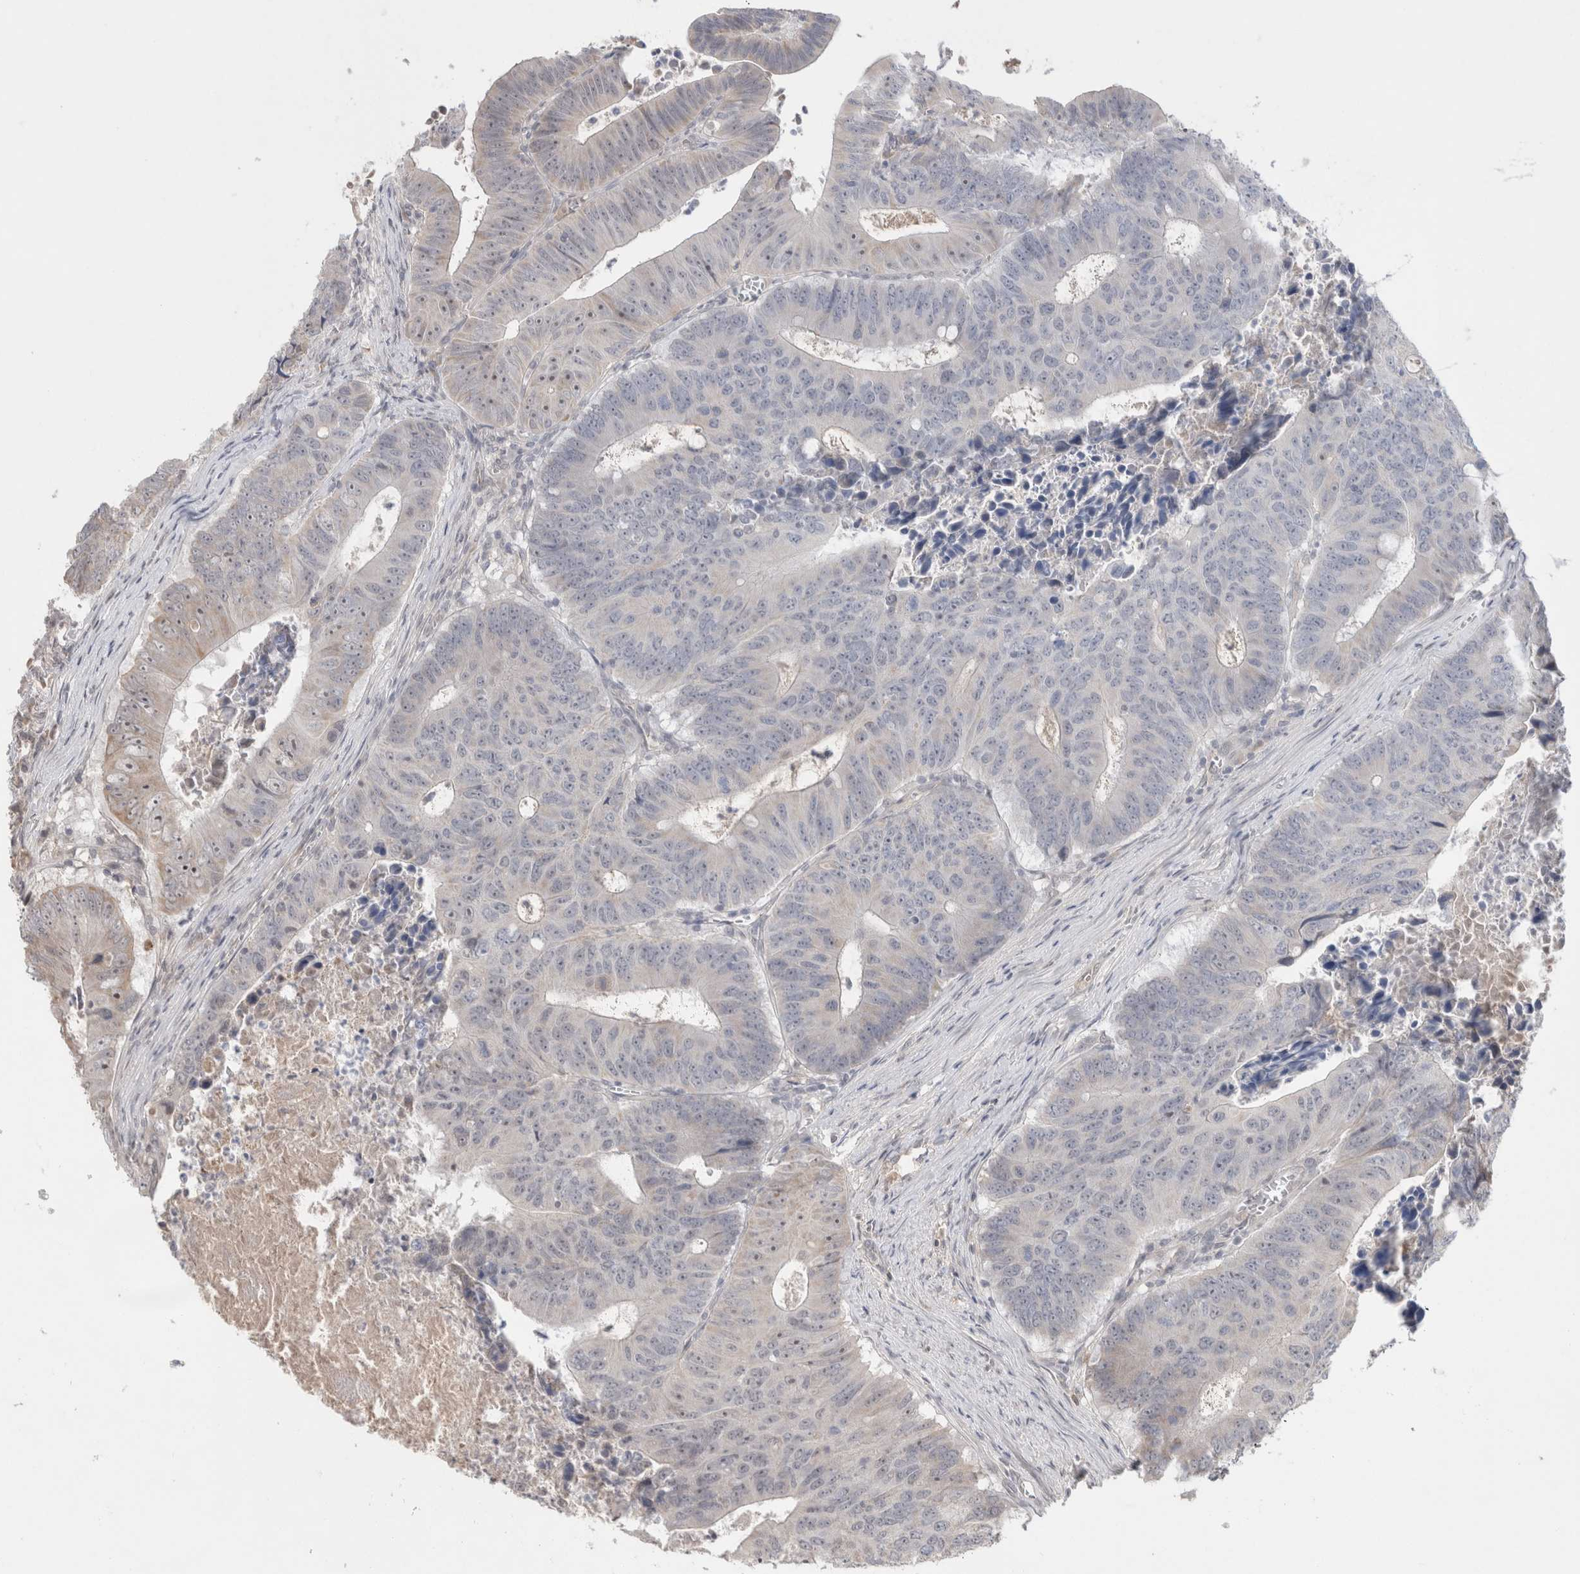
{"staining": {"intensity": "weak", "quantity": "<25%", "location": "cytoplasmic/membranous"}, "tissue": "colorectal cancer", "cell_type": "Tumor cells", "image_type": "cancer", "snomed": [{"axis": "morphology", "description": "Adenocarcinoma, NOS"}, {"axis": "topography", "description": "Colon"}], "caption": "Protein analysis of colorectal cancer reveals no significant expression in tumor cells. The staining was performed using DAB (3,3'-diaminobenzidine) to visualize the protein expression in brown, while the nuclei were stained in blue with hematoxylin (Magnification: 20x).", "gene": "SYDE2", "patient": {"sex": "male", "age": 87}}